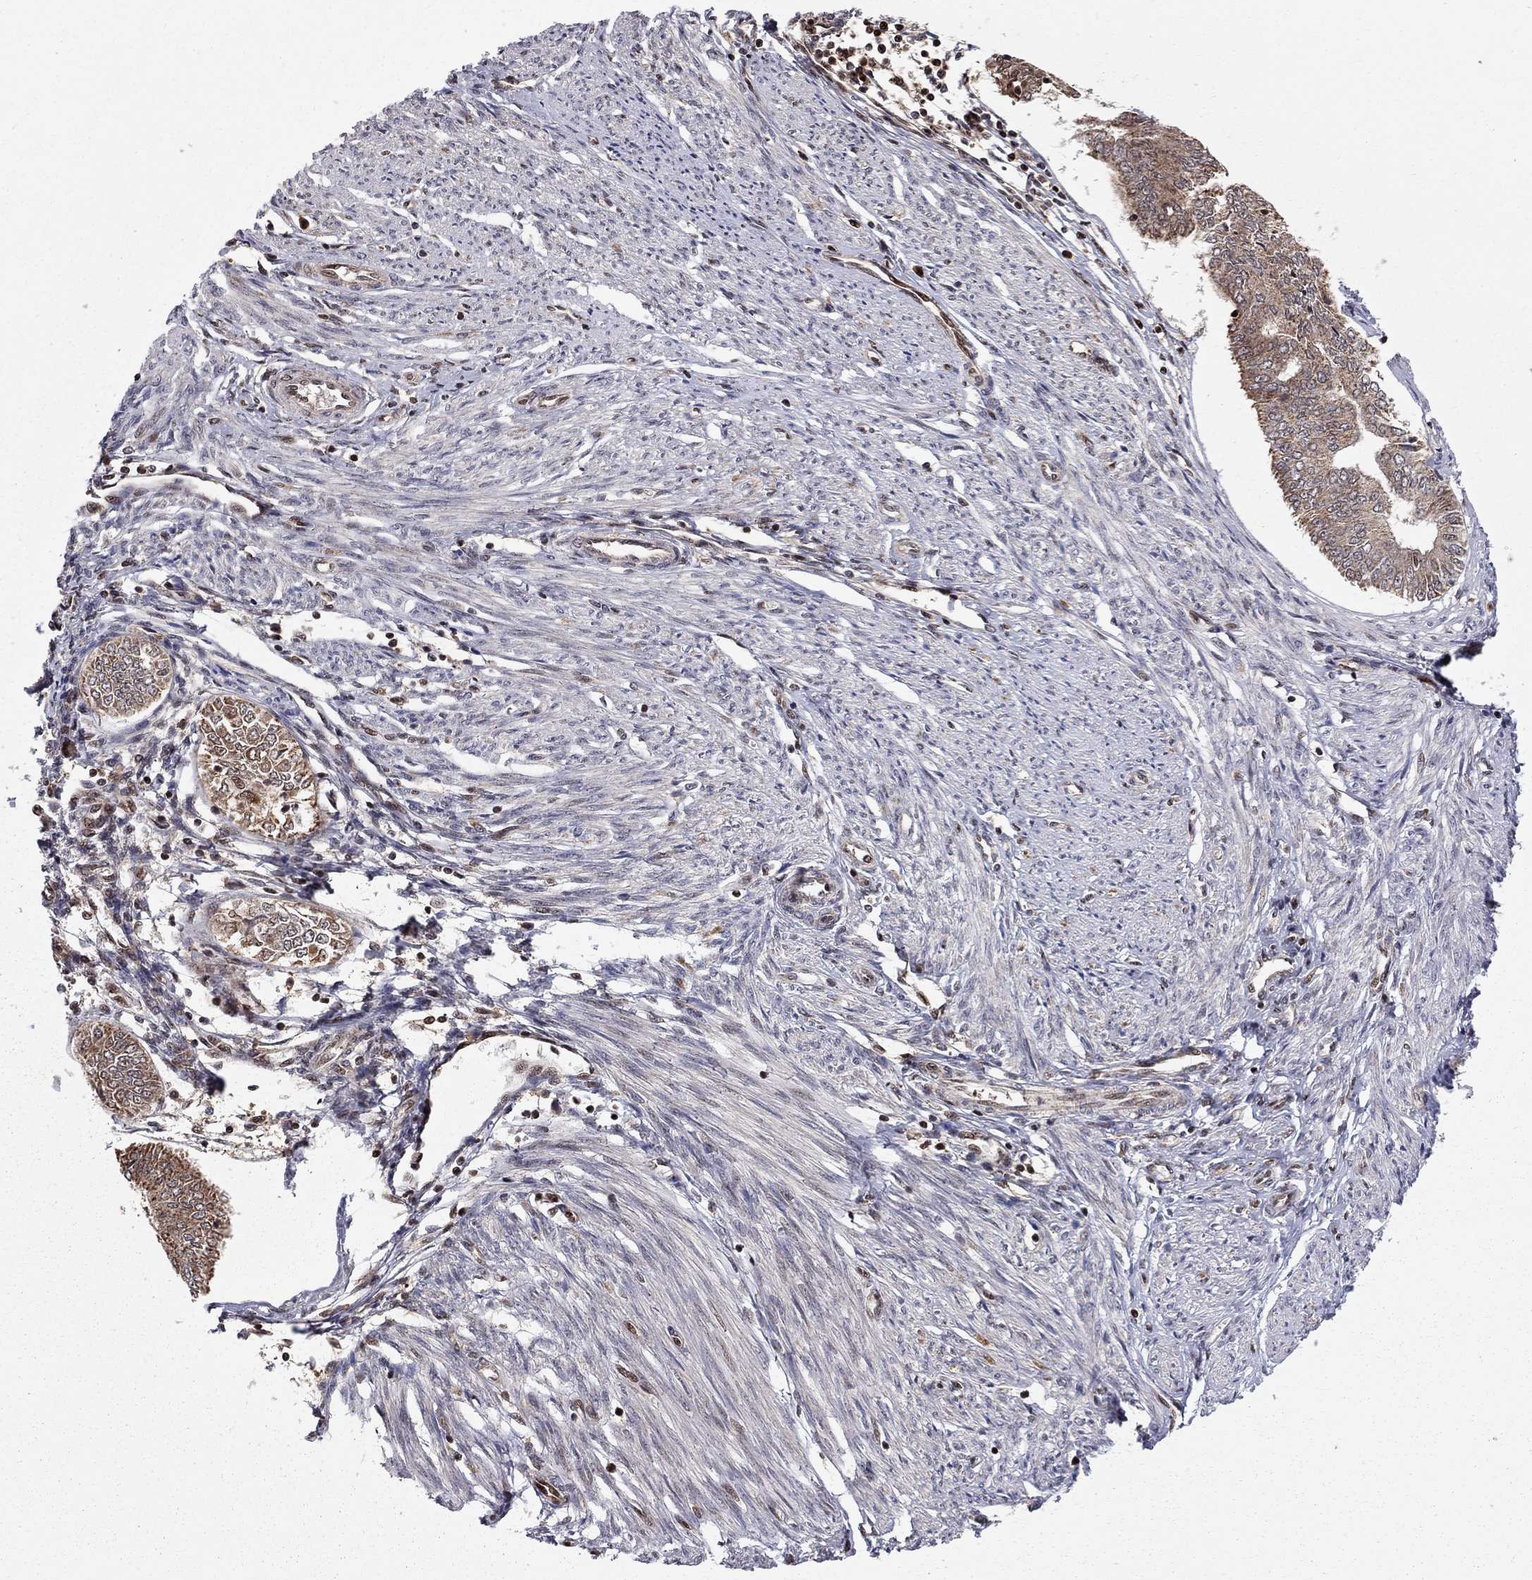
{"staining": {"intensity": "moderate", "quantity": ">75%", "location": "cytoplasmic/membranous"}, "tissue": "endometrial cancer", "cell_type": "Tumor cells", "image_type": "cancer", "snomed": [{"axis": "morphology", "description": "Adenocarcinoma, NOS"}, {"axis": "topography", "description": "Endometrium"}], "caption": "An image of endometrial cancer (adenocarcinoma) stained for a protein displays moderate cytoplasmic/membranous brown staining in tumor cells. The staining was performed using DAB (3,3'-diaminobenzidine), with brown indicating positive protein expression. Nuclei are stained blue with hematoxylin.", "gene": "ELOB", "patient": {"sex": "female", "age": 68}}